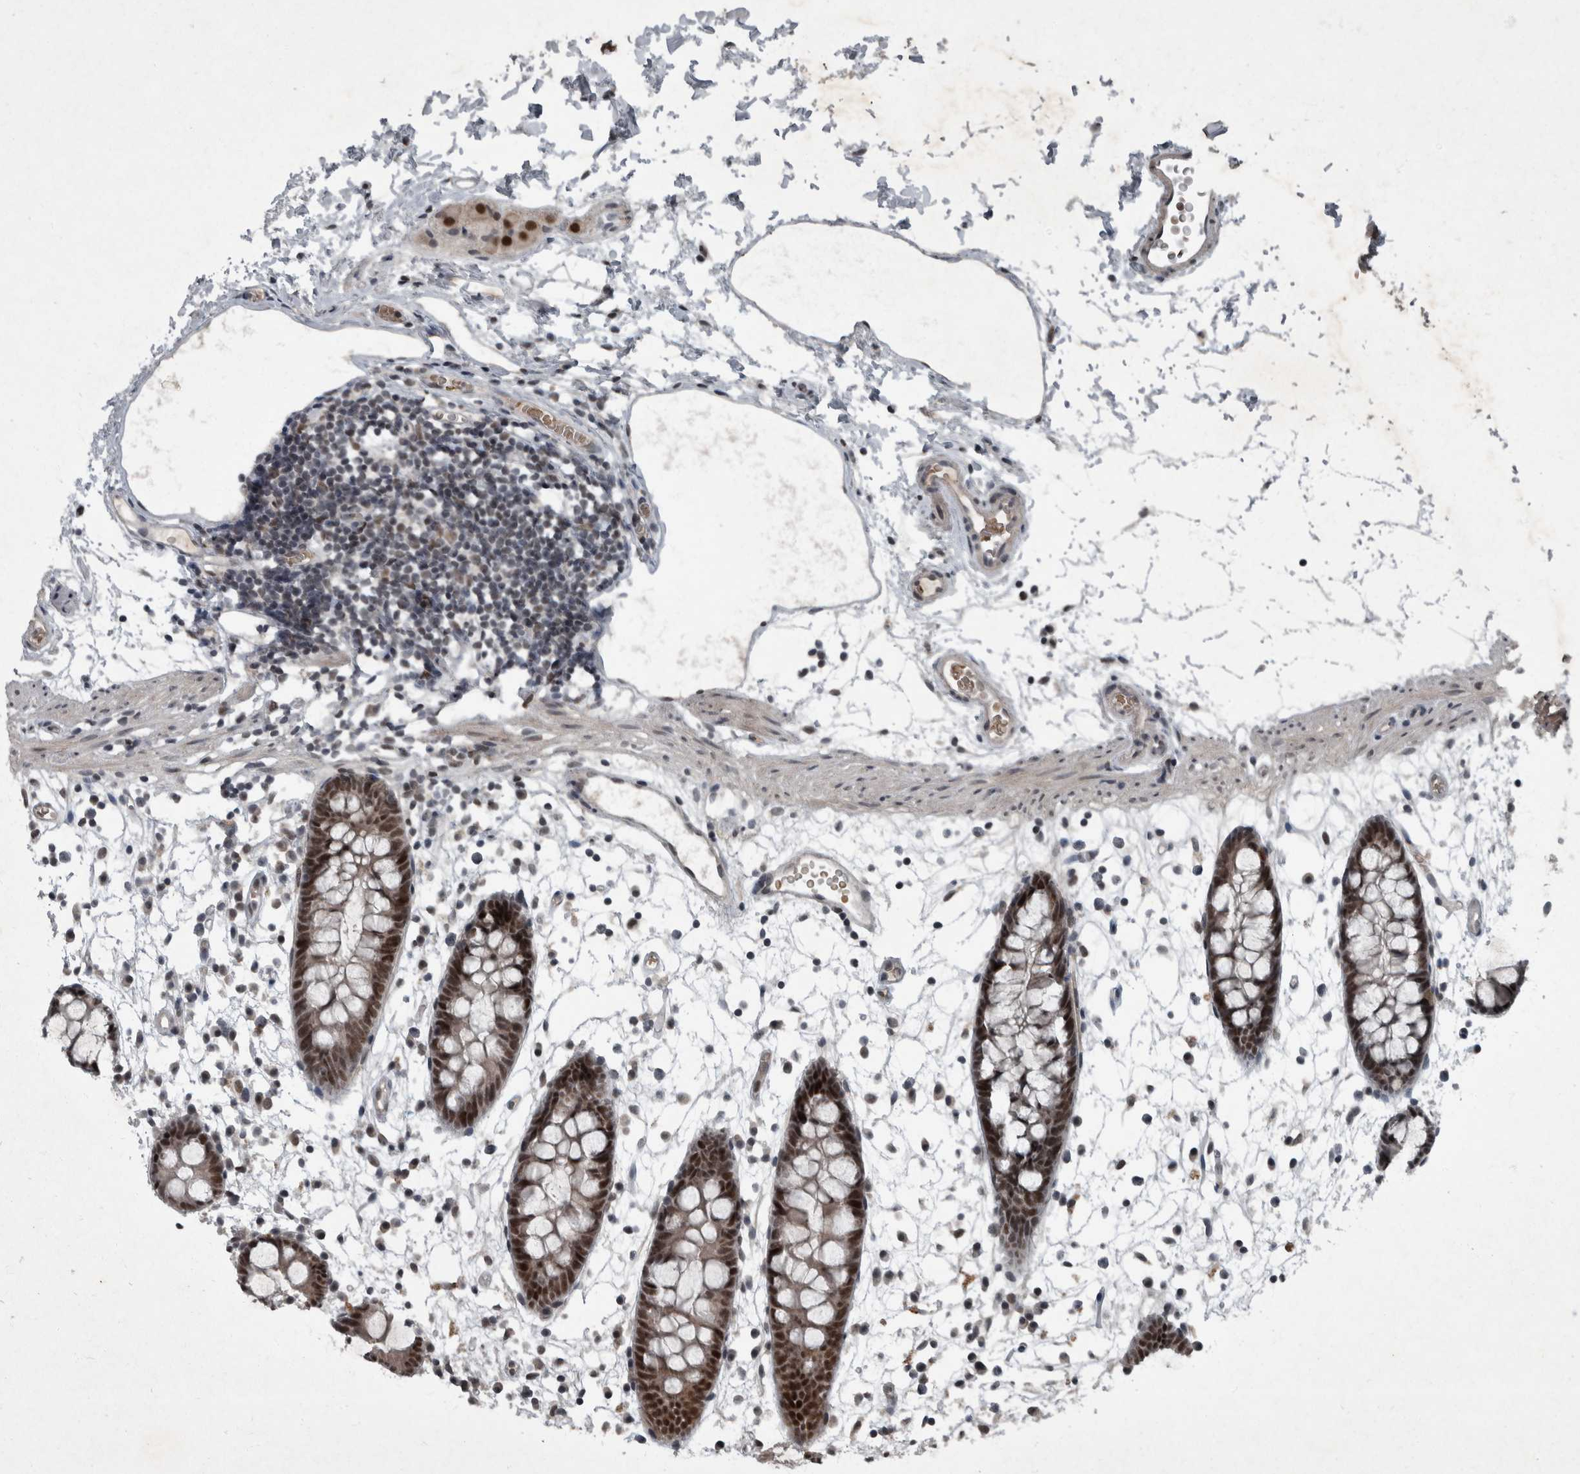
{"staining": {"intensity": "moderate", "quantity": "25%-75%", "location": "nuclear"}, "tissue": "colon", "cell_type": "Endothelial cells", "image_type": "normal", "snomed": [{"axis": "morphology", "description": "Normal tissue, NOS"}, {"axis": "topography", "description": "Colon"}], "caption": "Immunohistochemistry (IHC) (DAB (3,3'-diaminobenzidine)) staining of normal colon demonstrates moderate nuclear protein staining in approximately 25%-75% of endothelial cells.", "gene": "WDR33", "patient": {"sex": "male", "age": 56}}